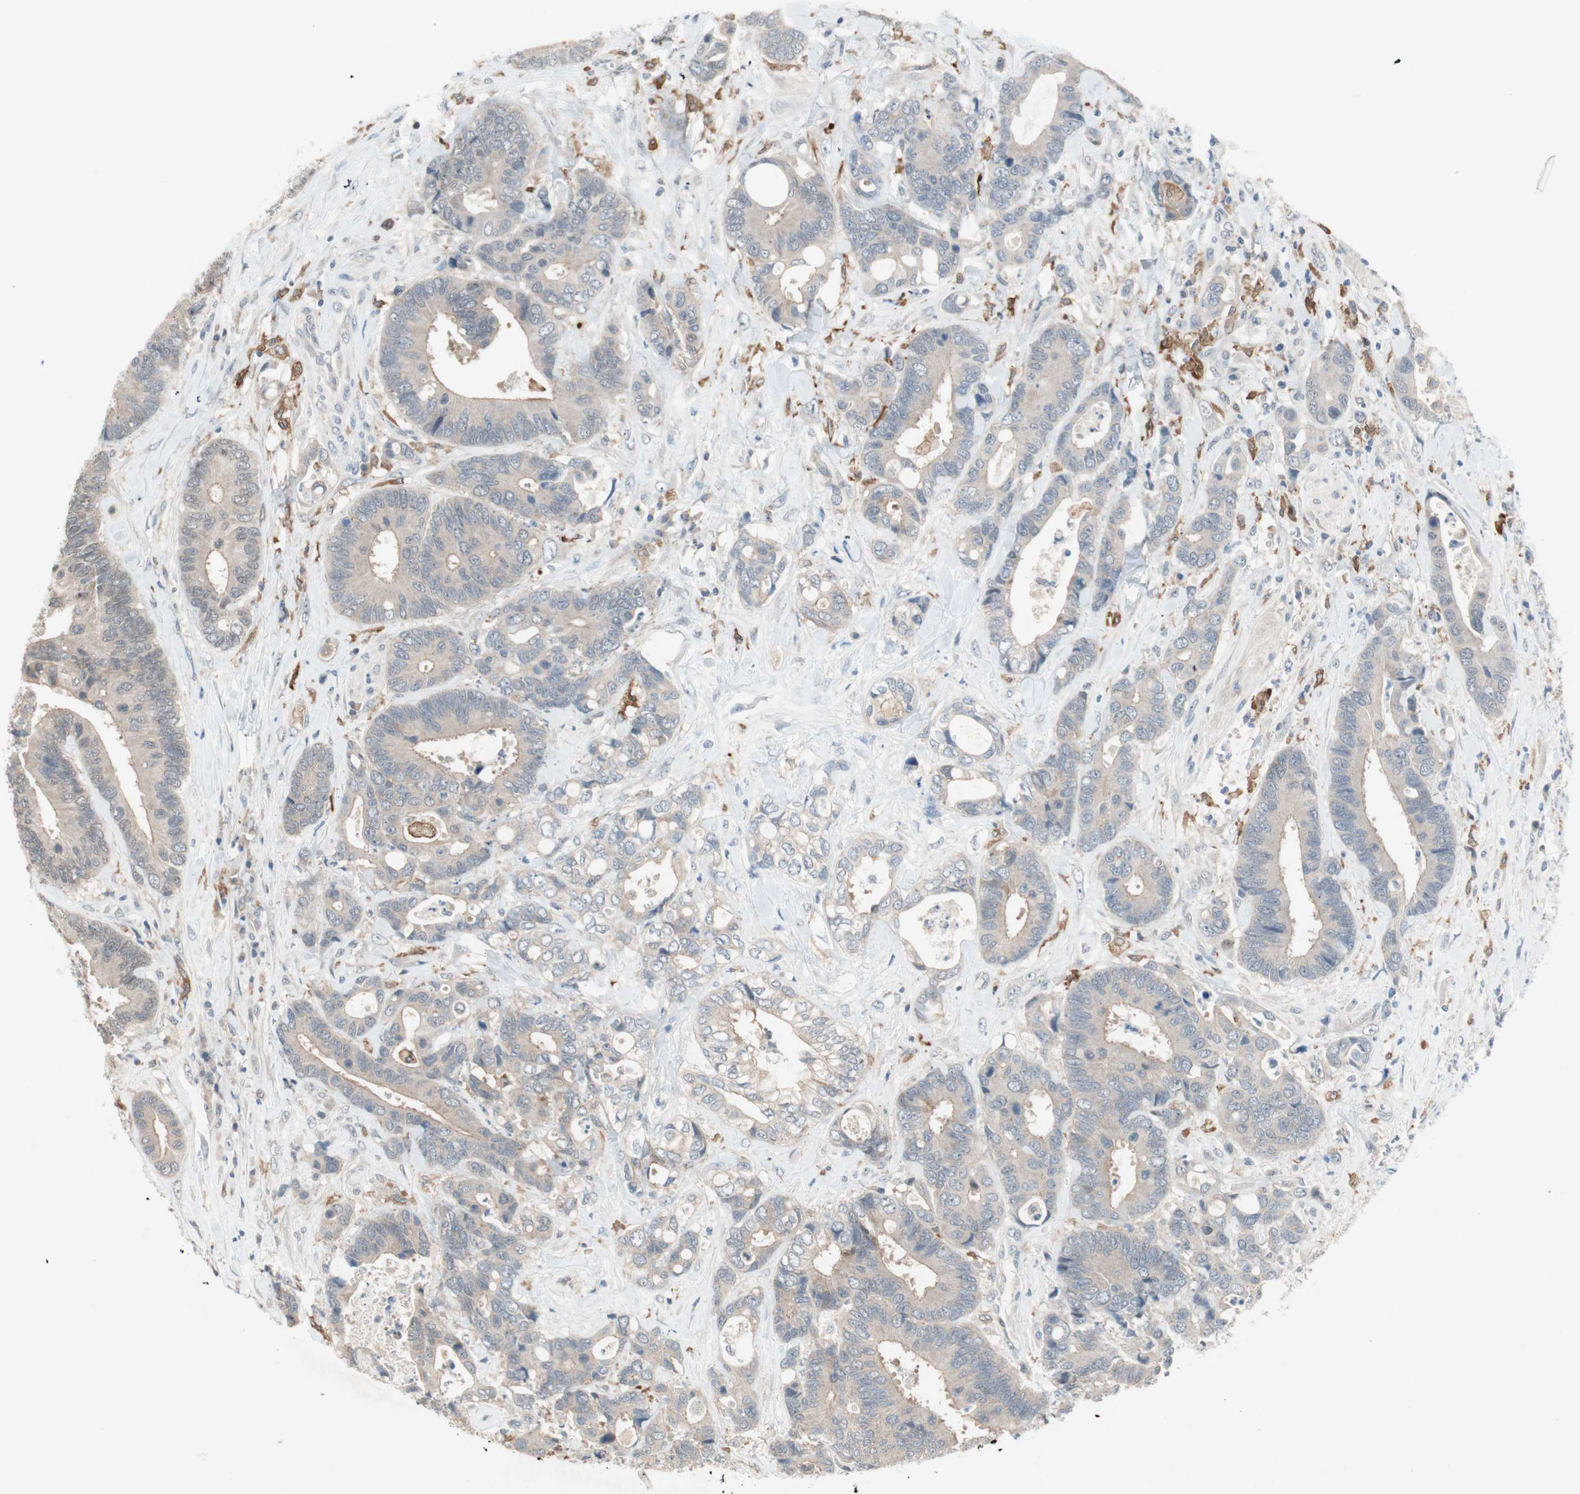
{"staining": {"intensity": "weak", "quantity": "25%-75%", "location": "cytoplasmic/membranous"}, "tissue": "colorectal cancer", "cell_type": "Tumor cells", "image_type": "cancer", "snomed": [{"axis": "morphology", "description": "Adenocarcinoma, NOS"}, {"axis": "topography", "description": "Rectum"}], "caption": "Immunohistochemistry histopathology image of neoplastic tissue: human adenocarcinoma (colorectal) stained using IHC shows low levels of weak protein expression localized specifically in the cytoplasmic/membranous of tumor cells, appearing as a cytoplasmic/membranous brown color.", "gene": "RTL6", "patient": {"sex": "male", "age": 55}}